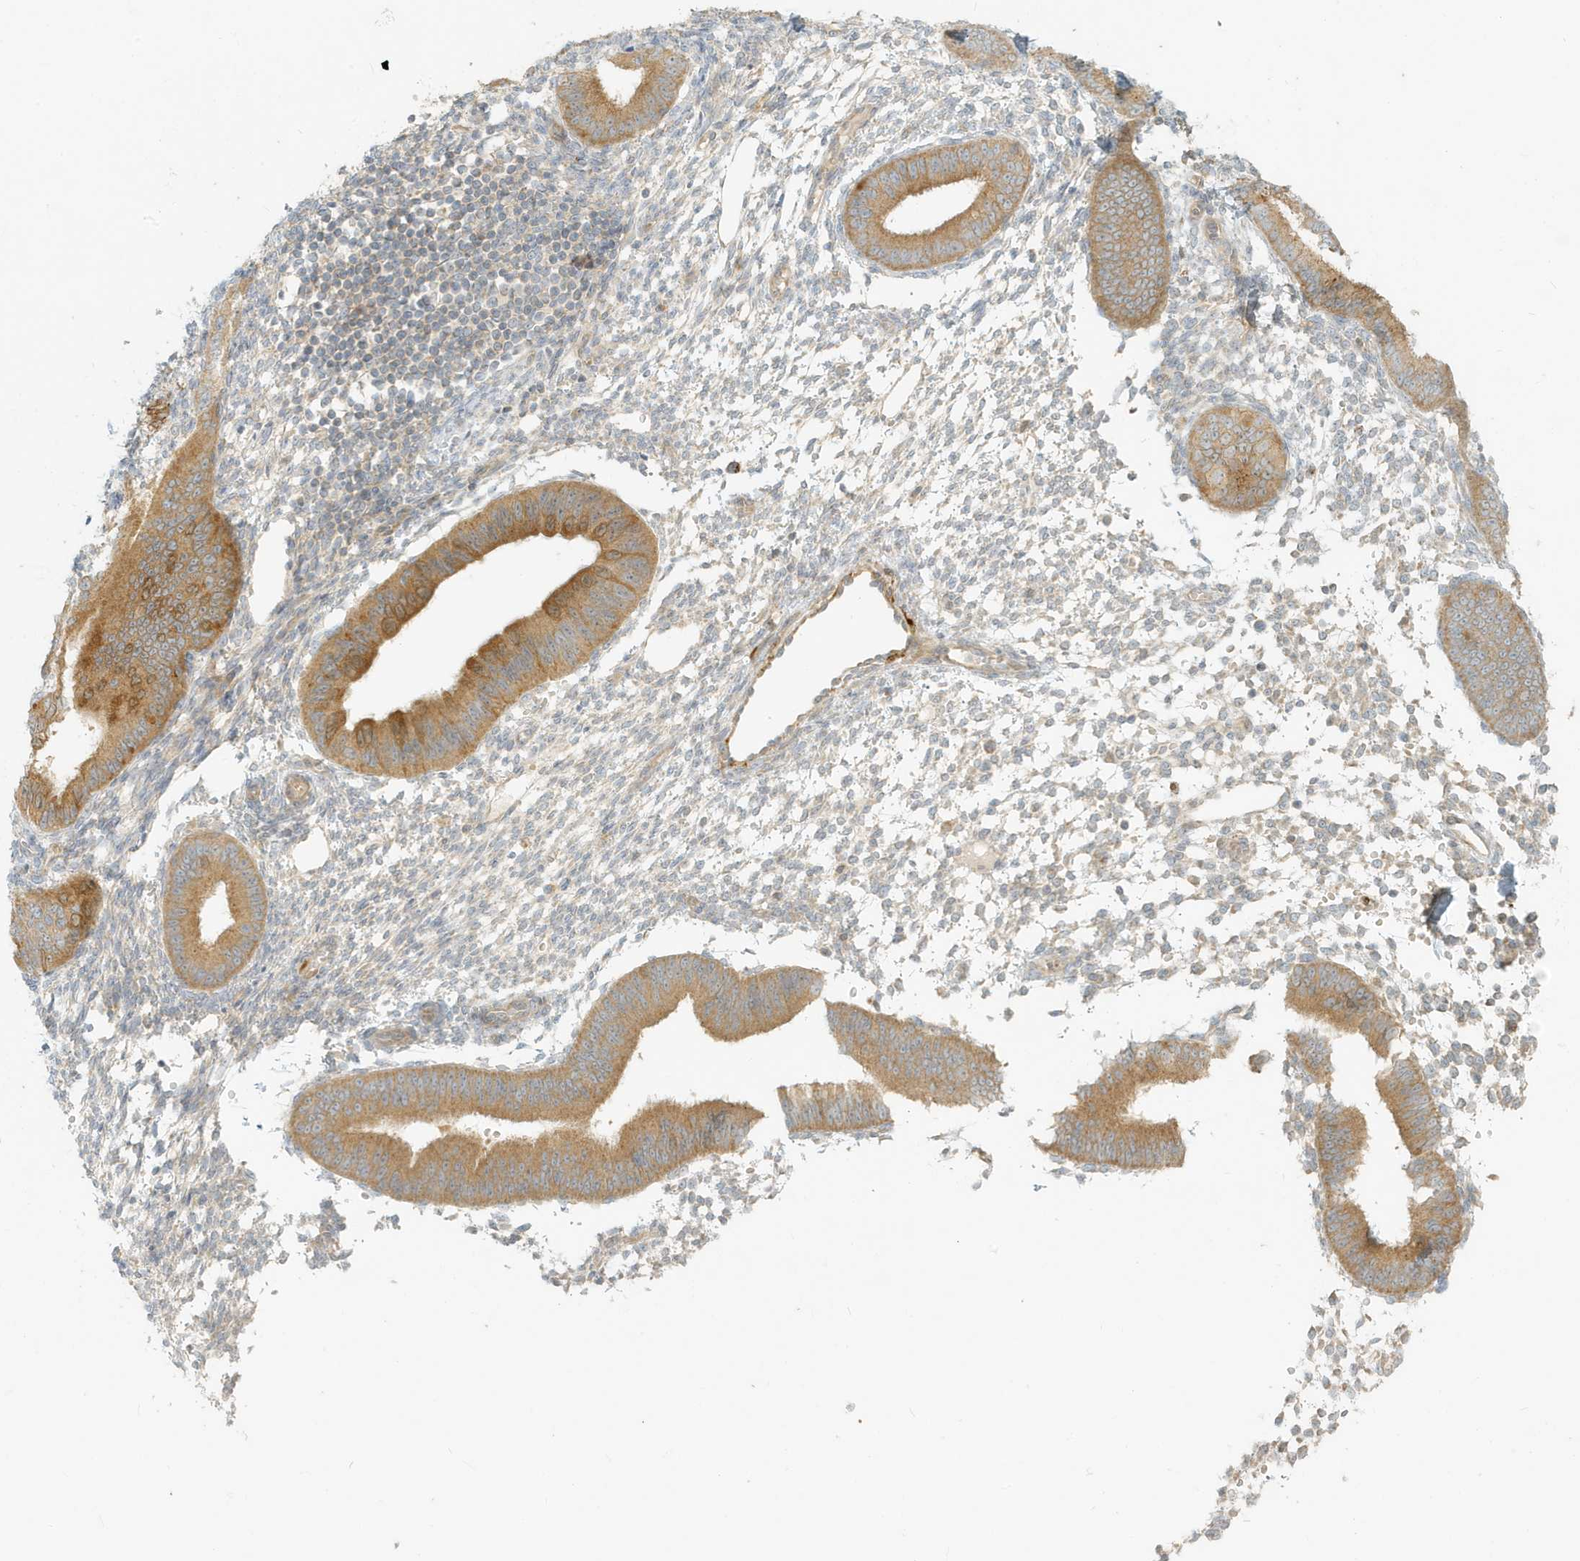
{"staining": {"intensity": "moderate", "quantity": "<25%", "location": "cytoplasmic/membranous"}, "tissue": "endometrium", "cell_type": "Cells in endometrial stroma", "image_type": "normal", "snomed": [{"axis": "morphology", "description": "Normal tissue, NOS"}, {"axis": "topography", "description": "Uterus"}, {"axis": "topography", "description": "Endometrium"}], "caption": "Benign endometrium exhibits moderate cytoplasmic/membranous positivity in about <25% of cells in endometrial stroma, visualized by immunohistochemistry.", "gene": "MCOLN1", "patient": {"sex": "female", "age": 48}}